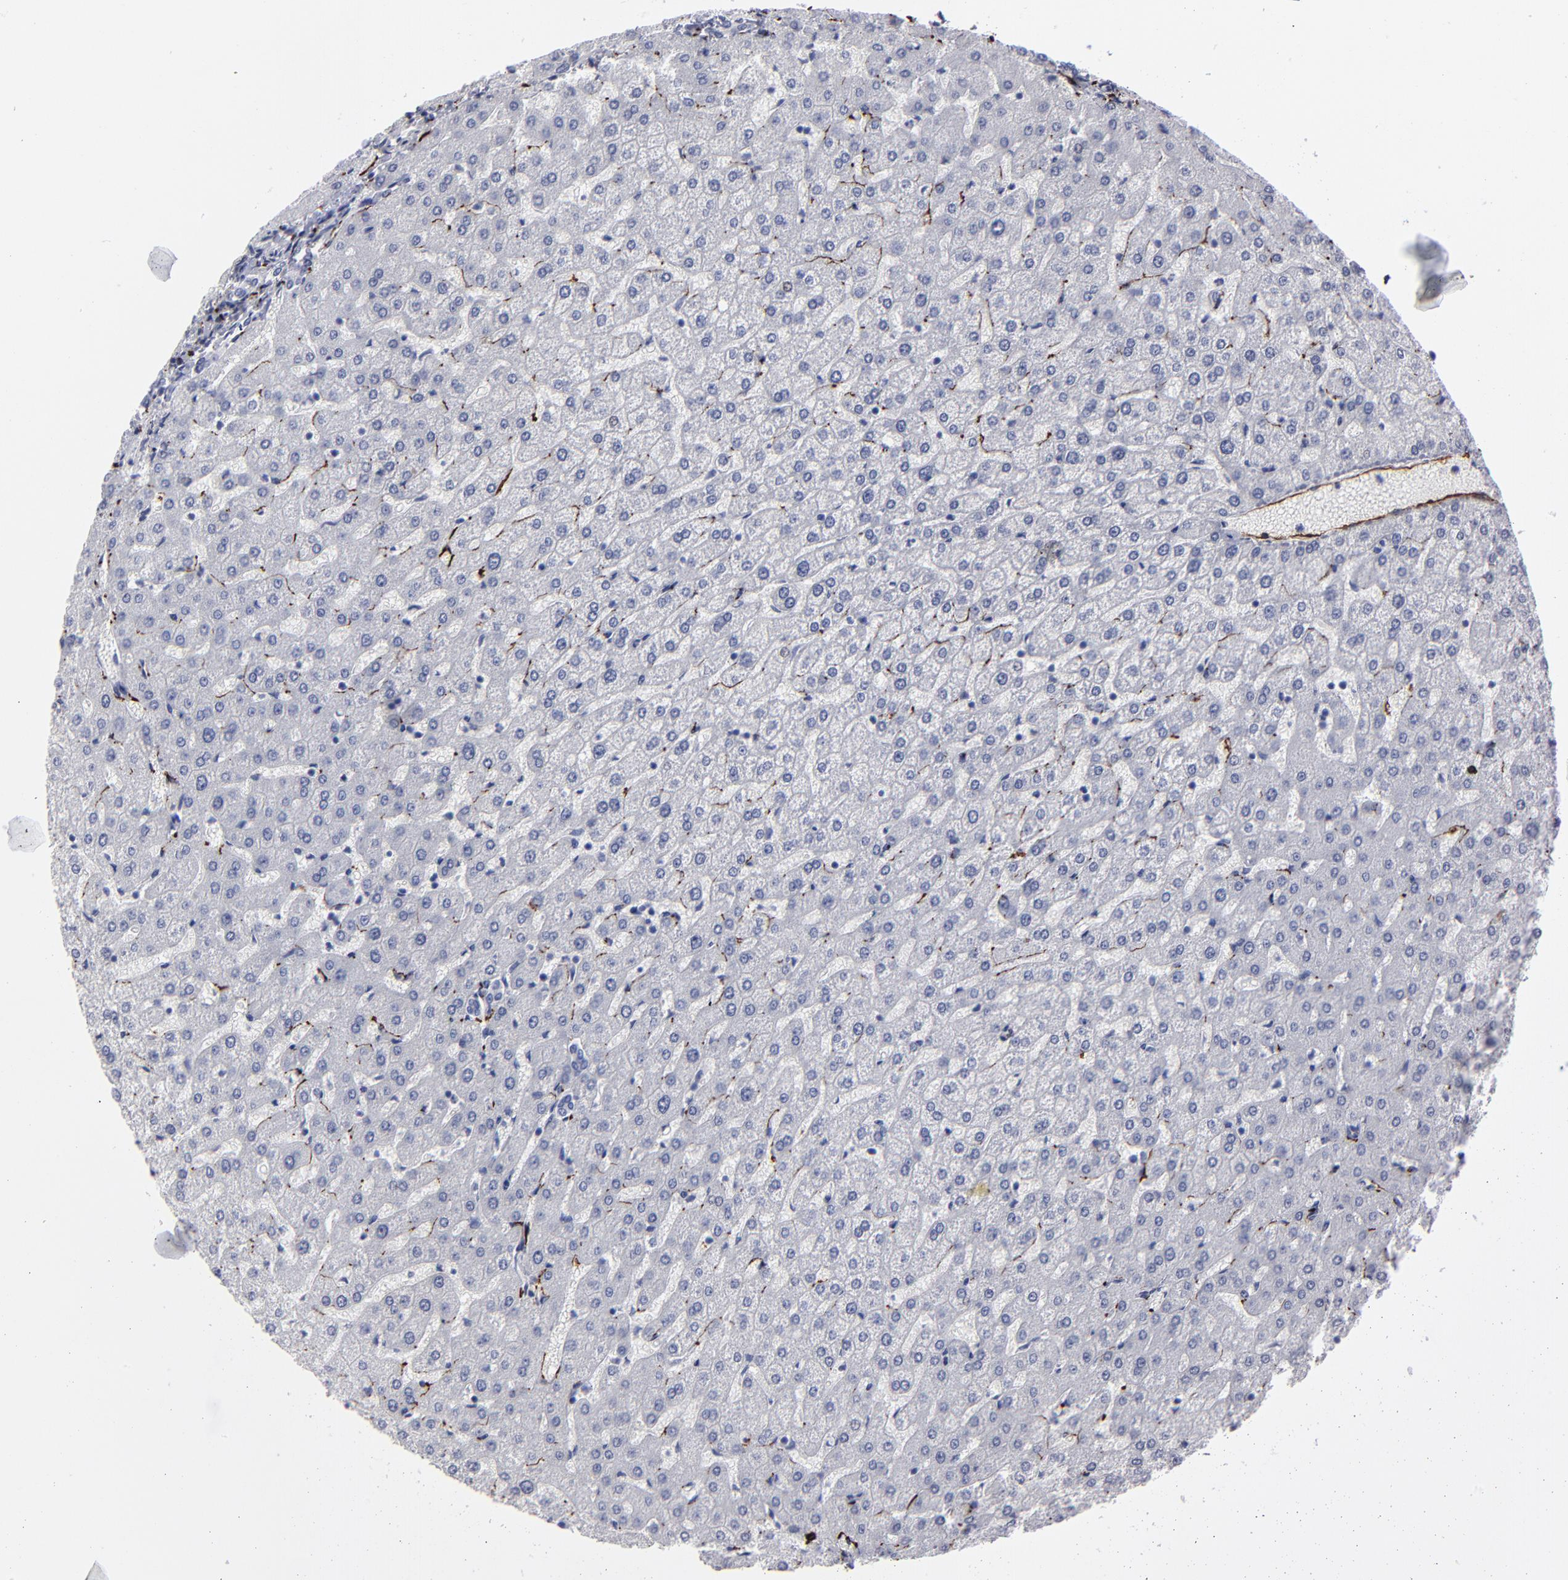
{"staining": {"intensity": "negative", "quantity": "none", "location": "none"}, "tissue": "liver", "cell_type": "Cholangiocytes", "image_type": "normal", "snomed": [{"axis": "morphology", "description": "Normal tissue, NOS"}, {"axis": "morphology", "description": "Fibrosis, NOS"}, {"axis": "topography", "description": "Liver"}], "caption": "Photomicrograph shows no significant protein expression in cholangiocytes of unremarkable liver.", "gene": "CADM3", "patient": {"sex": "female", "age": 29}}